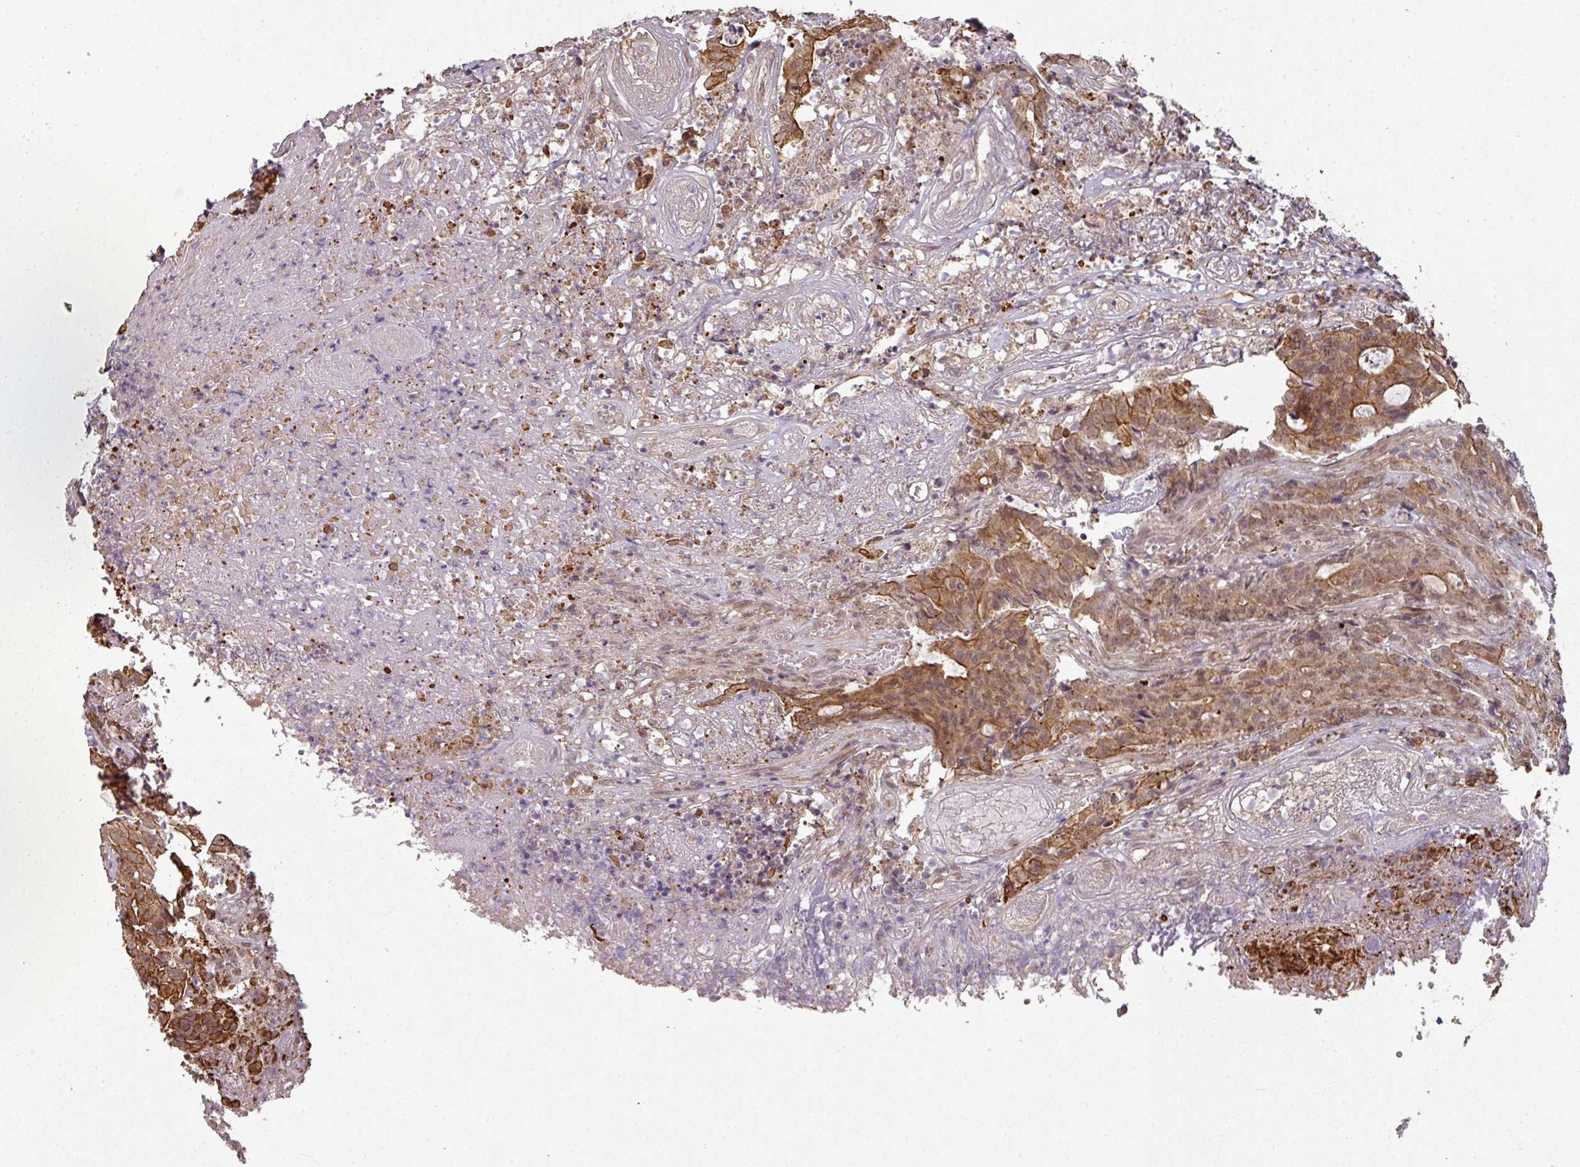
{"staining": {"intensity": "moderate", "quantity": ">75%", "location": "cytoplasmic/membranous,nuclear"}, "tissue": "colorectal cancer", "cell_type": "Tumor cells", "image_type": "cancer", "snomed": [{"axis": "morphology", "description": "Adenocarcinoma, NOS"}, {"axis": "topography", "description": "Colon"}], "caption": "Human colorectal adenocarcinoma stained for a protein (brown) shows moderate cytoplasmic/membranous and nuclear positive staining in approximately >75% of tumor cells.", "gene": "GTF2H3", "patient": {"sex": "male", "age": 83}}